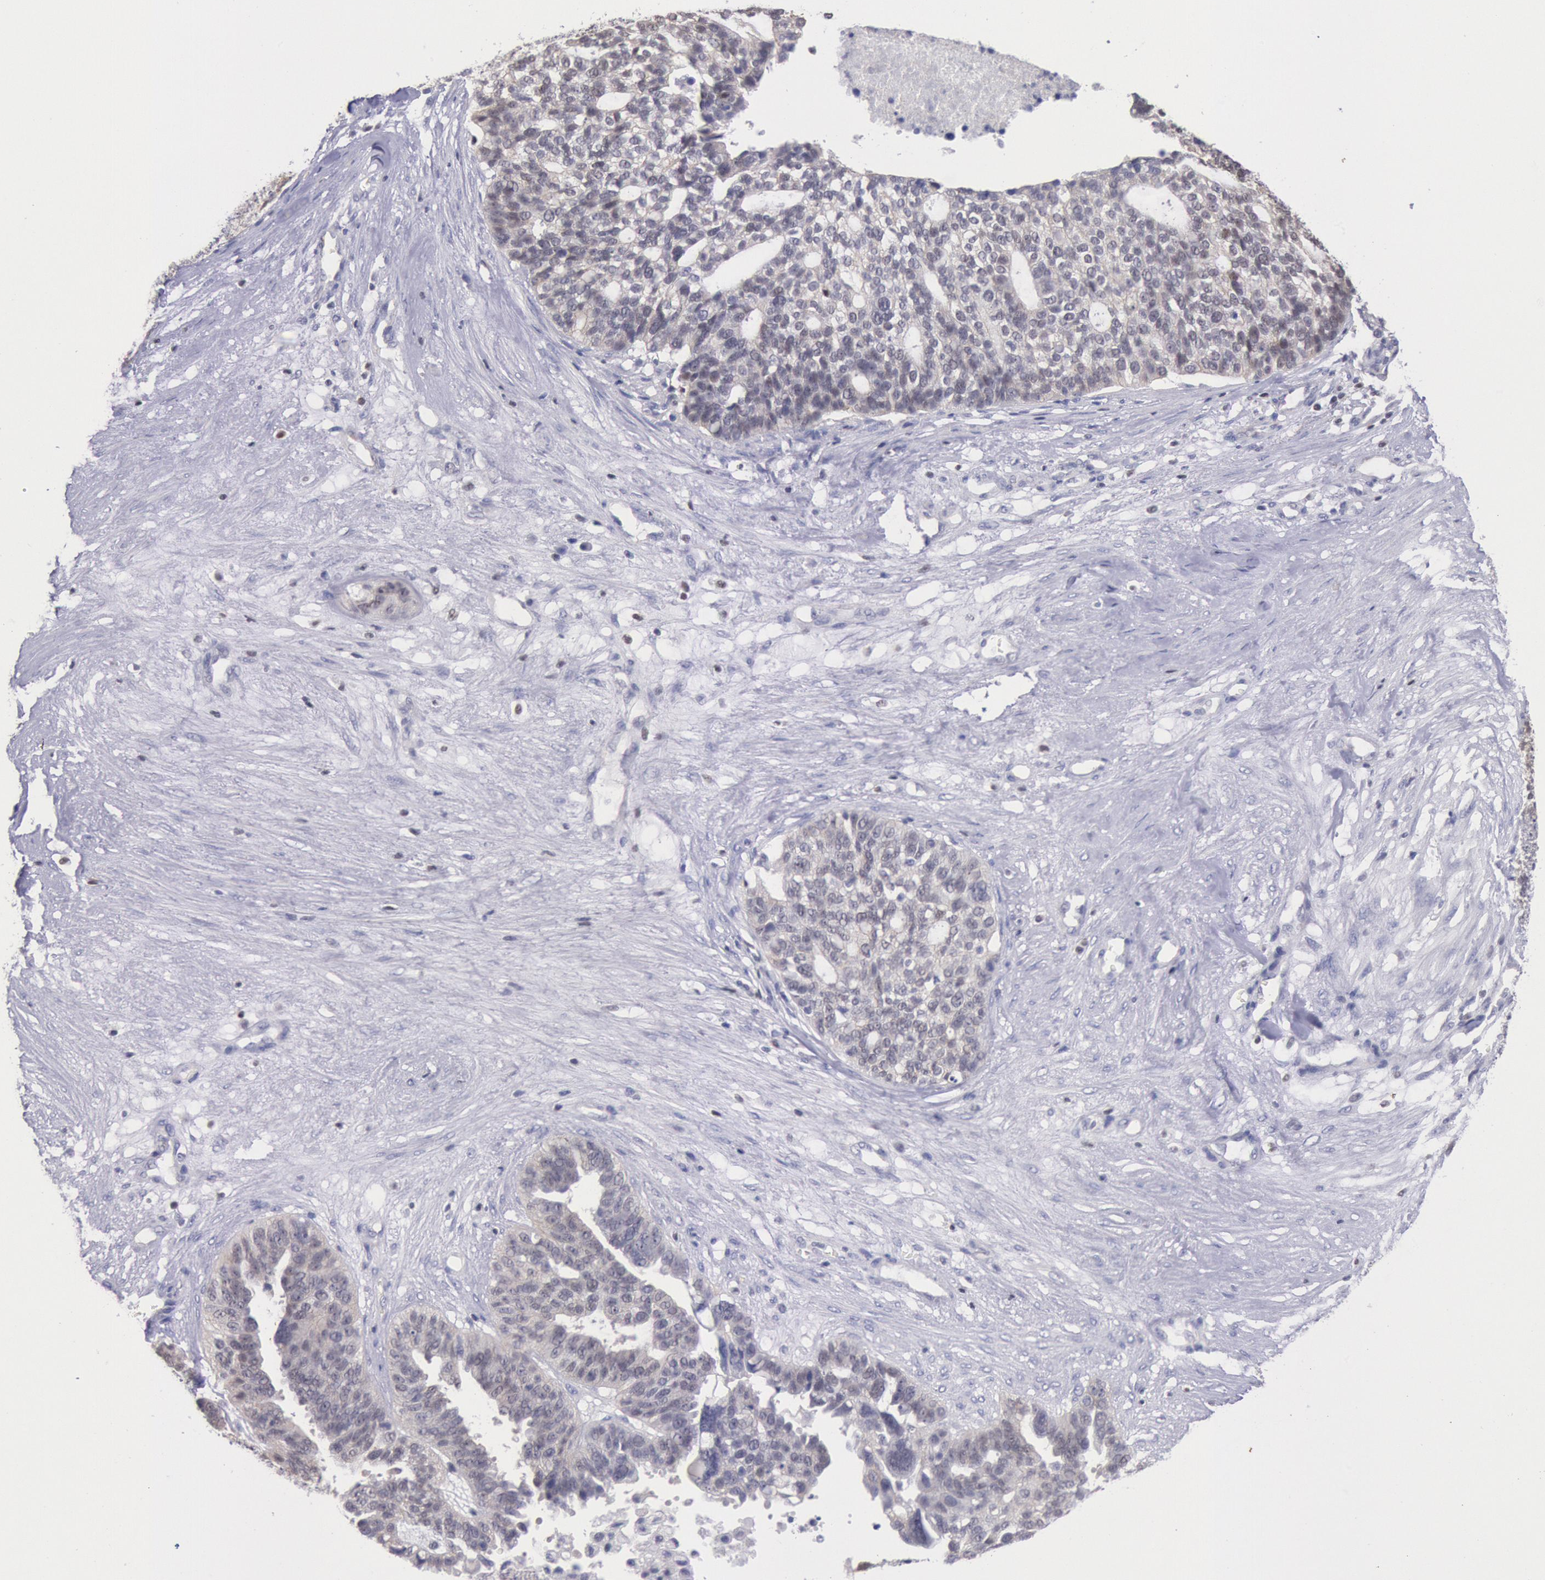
{"staining": {"intensity": "negative", "quantity": "none", "location": "none"}, "tissue": "ovarian cancer", "cell_type": "Tumor cells", "image_type": "cancer", "snomed": [{"axis": "morphology", "description": "Cystadenocarcinoma, serous, NOS"}, {"axis": "topography", "description": "Ovary"}], "caption": "IHC histopathology image of ovarian serous cystadenocarcinoma stained for a protein (brown), which displays no positivity in tumor cells. The staining is performed using DAB brown chromogen with nuclei counter-stained in using hematoxylin.", "gene": "RPS6KA5", "patient": {"sex": "female", "age": 59}}